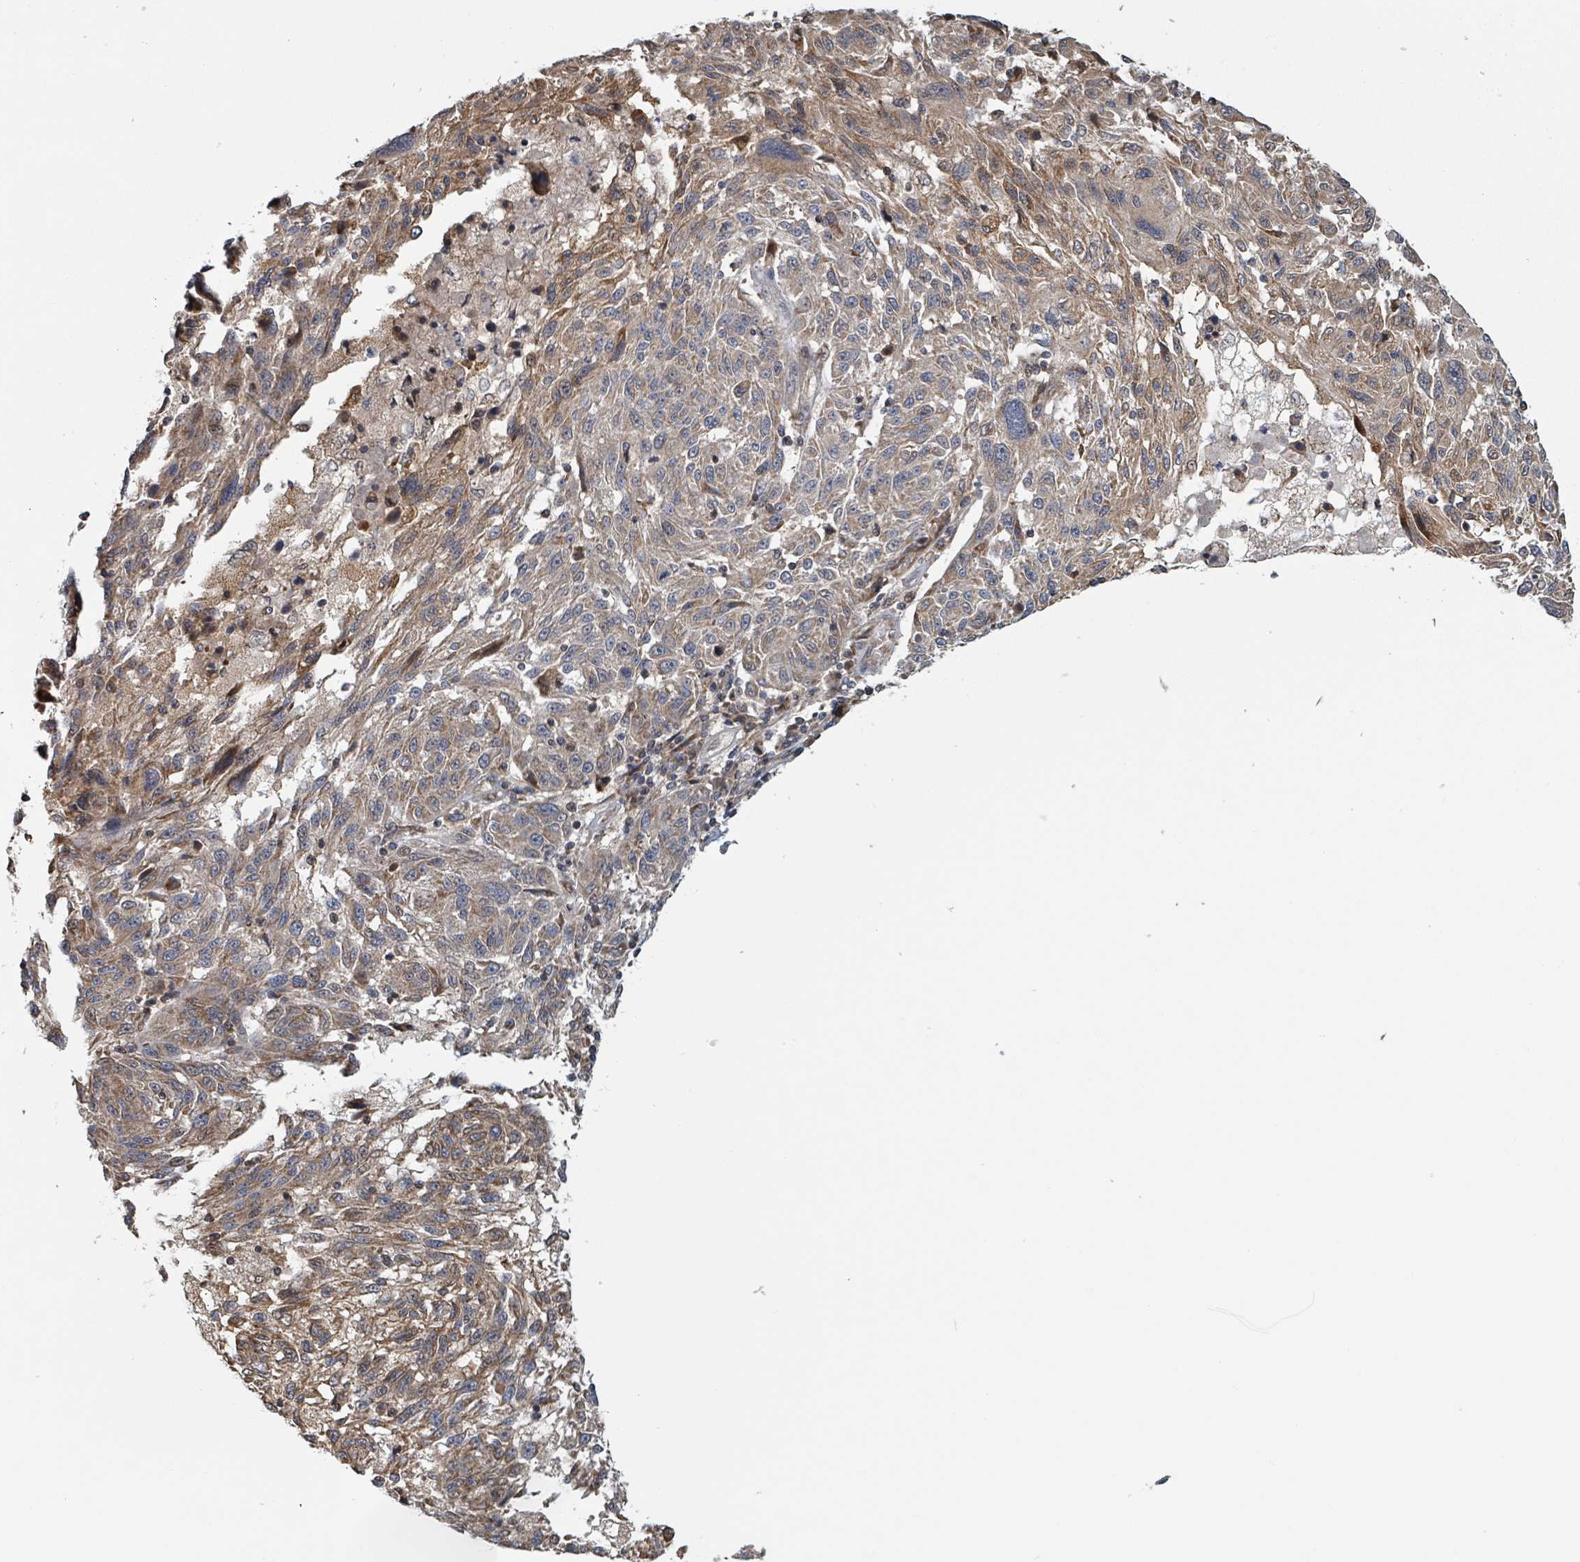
{"staining": {"intensity": "moderate", "quantity": "25%-75%", "location": "cytoplasmic/membranous"}, "tissue": "melanoma", "cell_type": "Tumor cells", "image_type": "cancer", "snomed": [{"axis": "morphology", "description": "Malignant melanoma, NOS"}, {"axis": "topography", "description": "Skin"}], "caption": "Melanoma stained for a protein (brown) shows moderate cytoplasmic/membranous positive positivity in approximately 25%-75% of tumor cells.", "gene": "HIVEP1", "patient": {"sex": "male", "age": 53}}